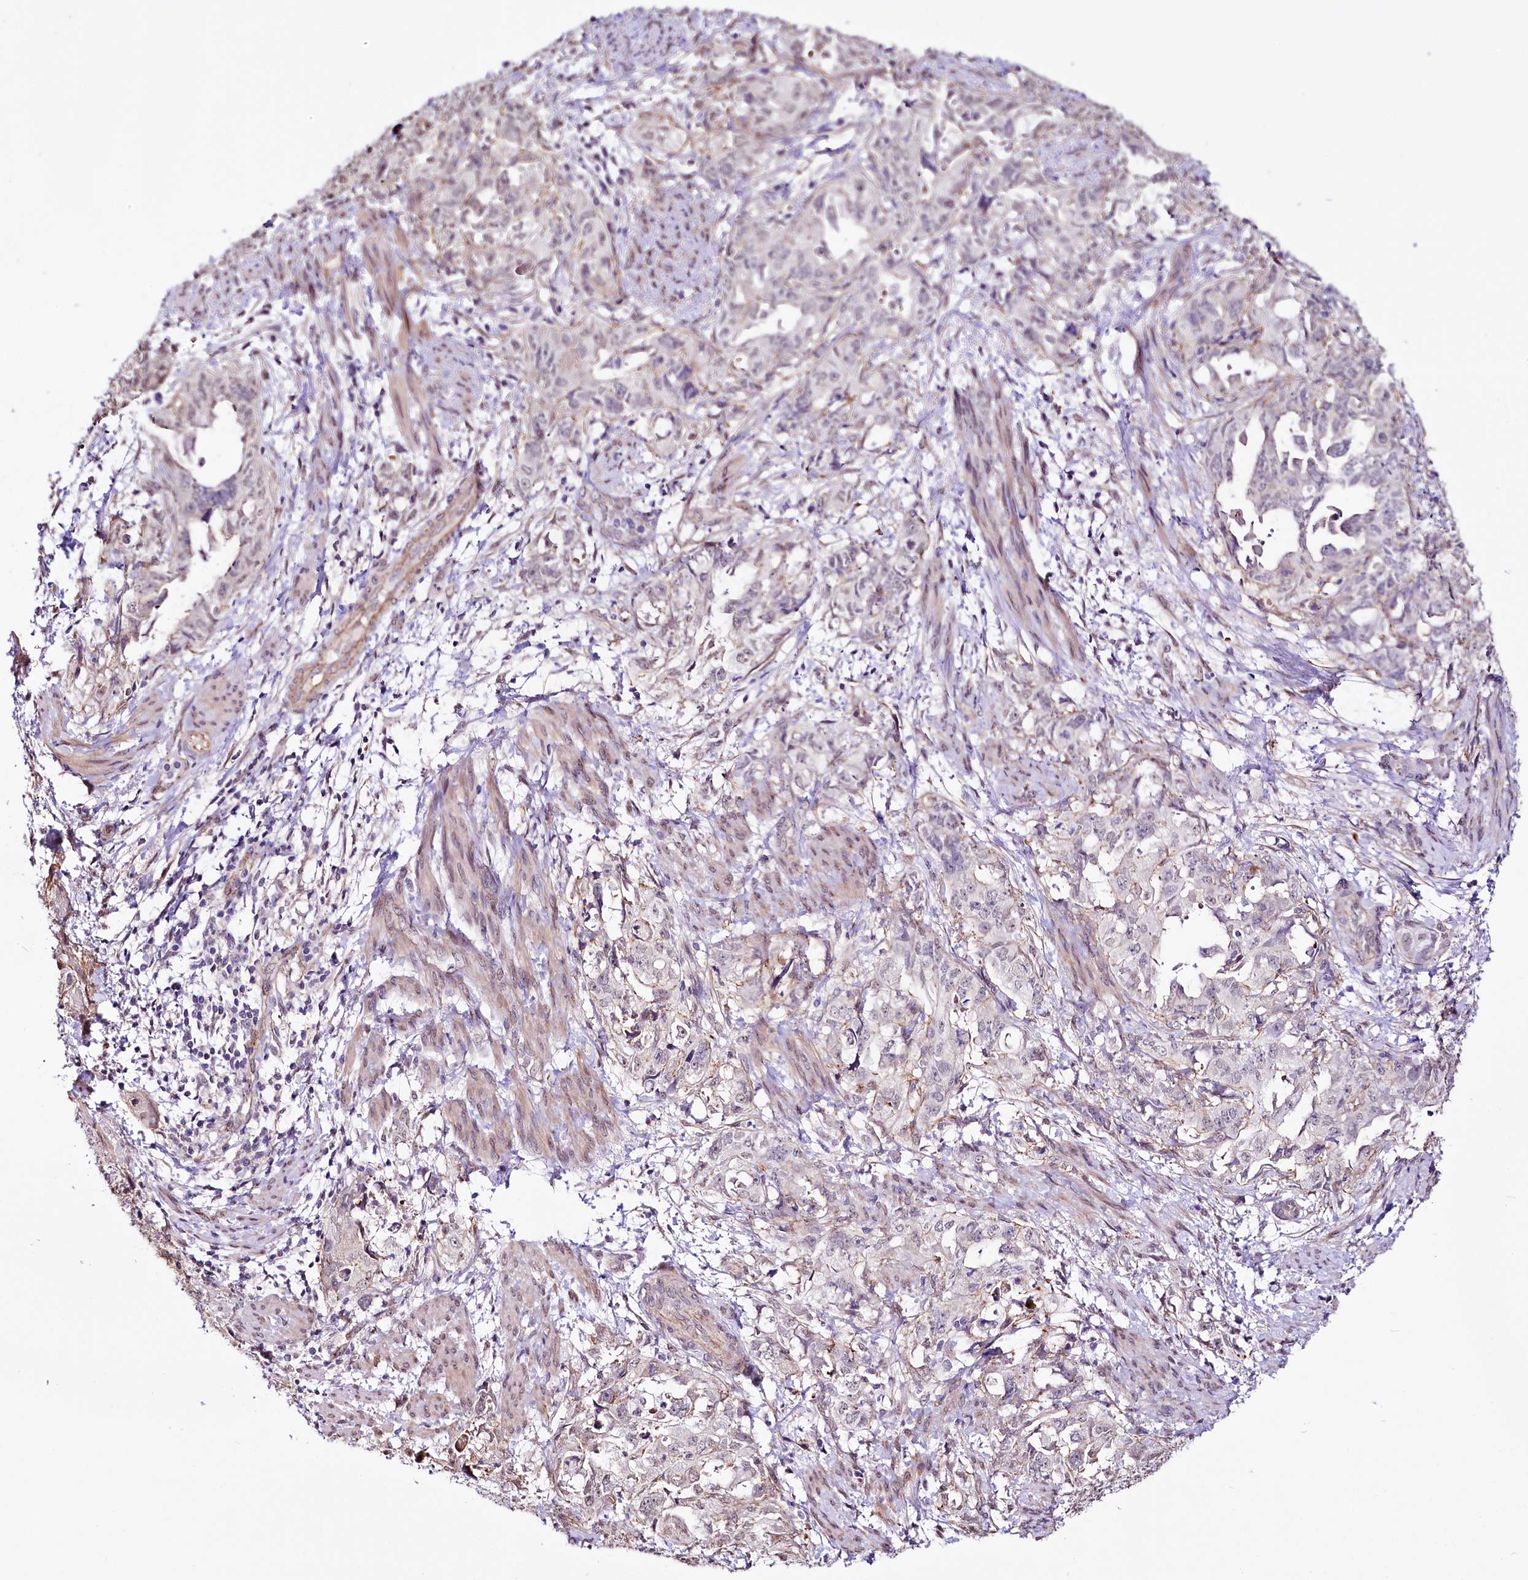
{"staining": {"intensity": "negative", "quantity": "none", "location": "none"}, "tissue": "endometrial cancer", "cell_type": "Tumor cells", "image_type": "cancer", "snomed": [{"axis": "morphology", "description": "Adenocarcinoma, NOS"}, {"axis": "topography", "description": "Endometrium"}], "caption": "Immunohistochemistry (IHC) micrograph of neoplastic tissue: human endometrial cancer (adenocarcinoma) stained with DAB displays no significant protein expression in tumor cells.", "gene": "ST7", "patient": {"sex": "female", "age": 65}}